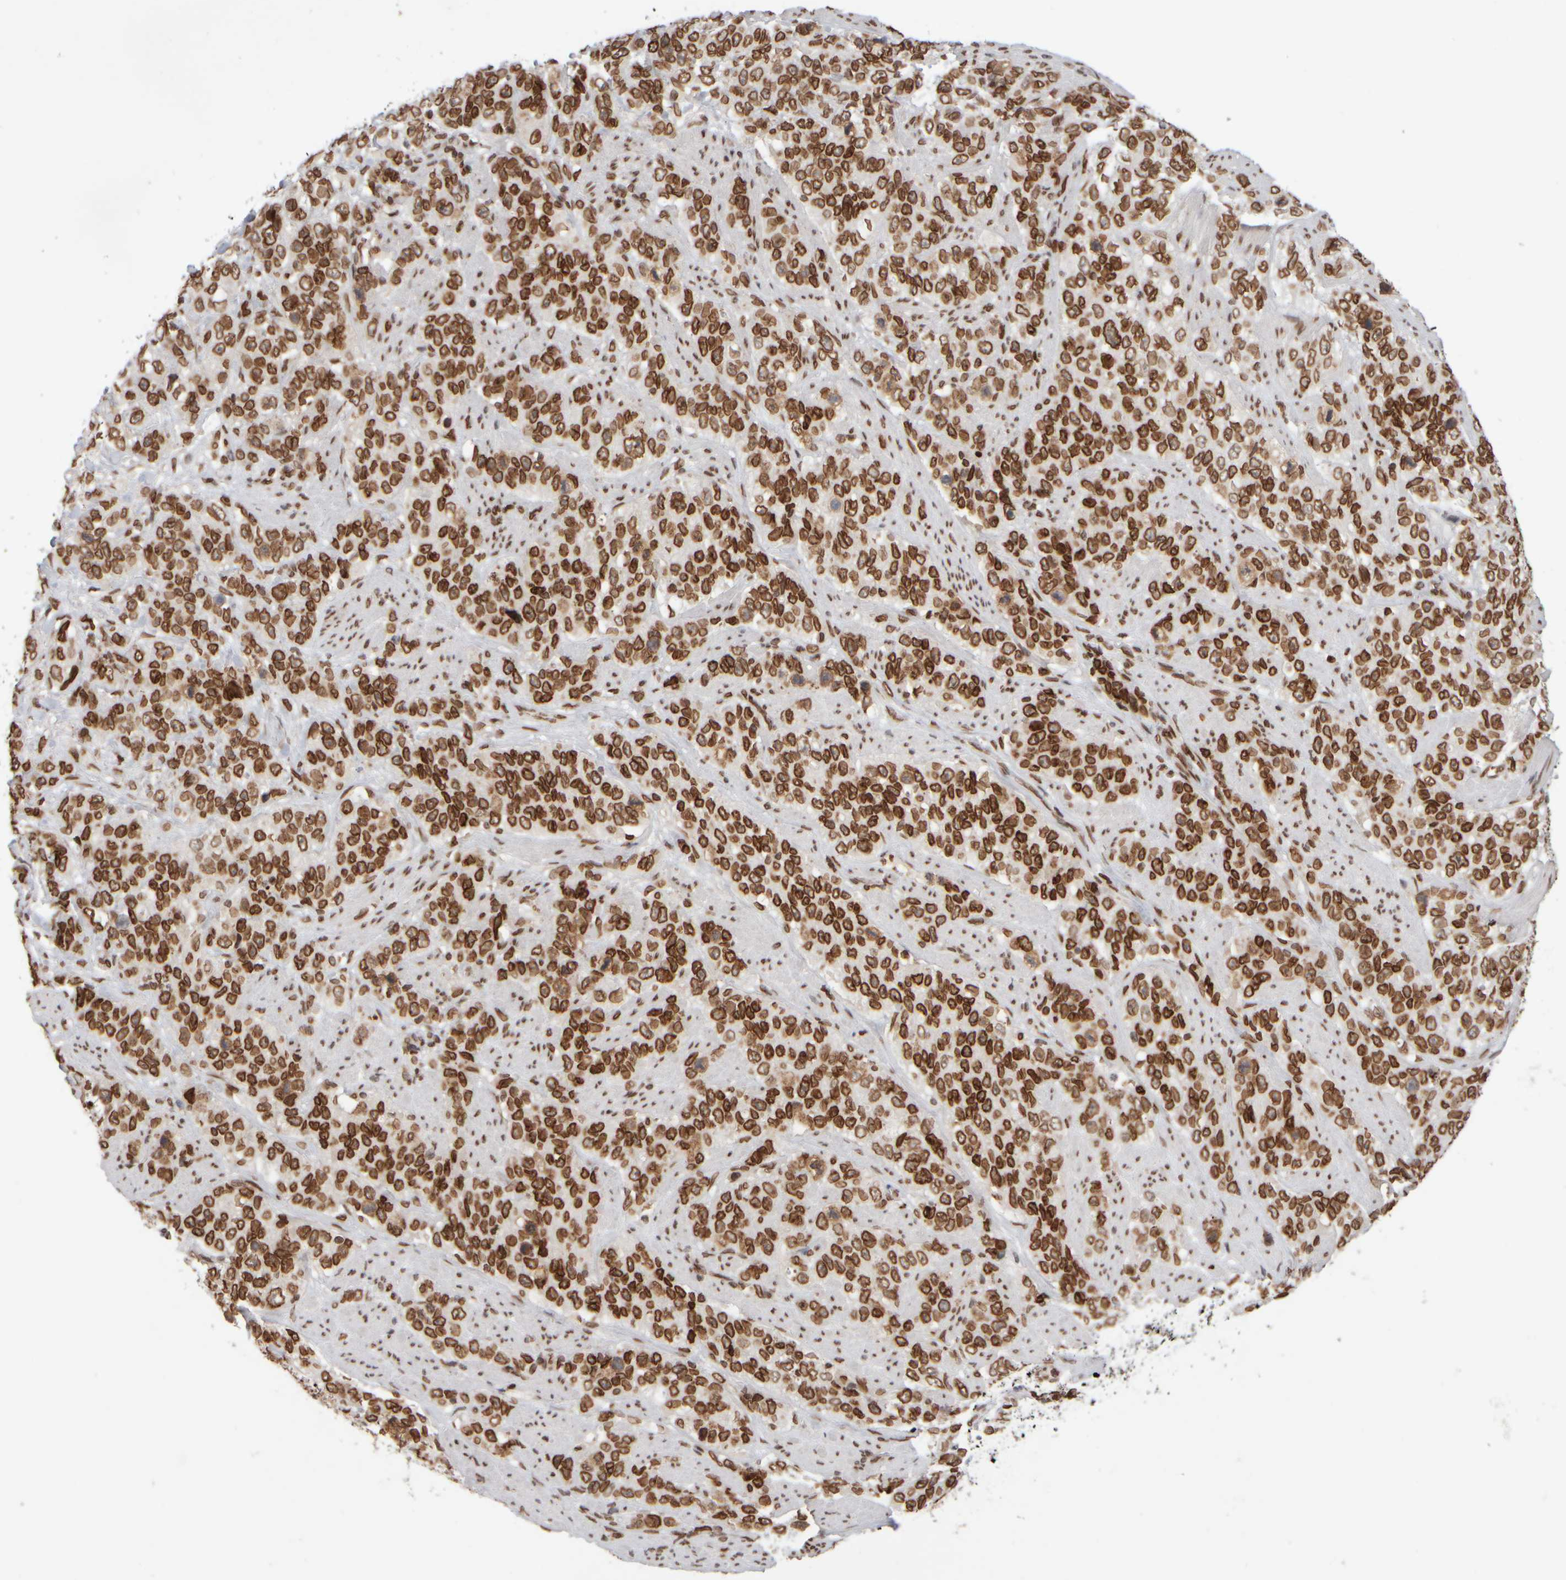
{"staining": {"intensity": "strong", "quantity": ">75%", "location": "cytoplasmic/membranous,nuclear"}, "tissue": "stomach cancer", "cell_type": "Tumor cells", "image_type": "cancer", "snomed": [{"axis": "morphology", "description": "Adenocarcinoma, NOS"}, {"axis": "topography", "description": "Stomach"}], "caption": "This micrograph reveals stomach adenocarcinoma stained with immunohistochemistry to label a protein in brown. The cytoplasmic/membranous and nuclear of tumor cells show strong positivity for the protein. Nuclei are counter-stained blue.", "gene": "ZC3HC1", "patient": {"sex": "male", "age": 48}}